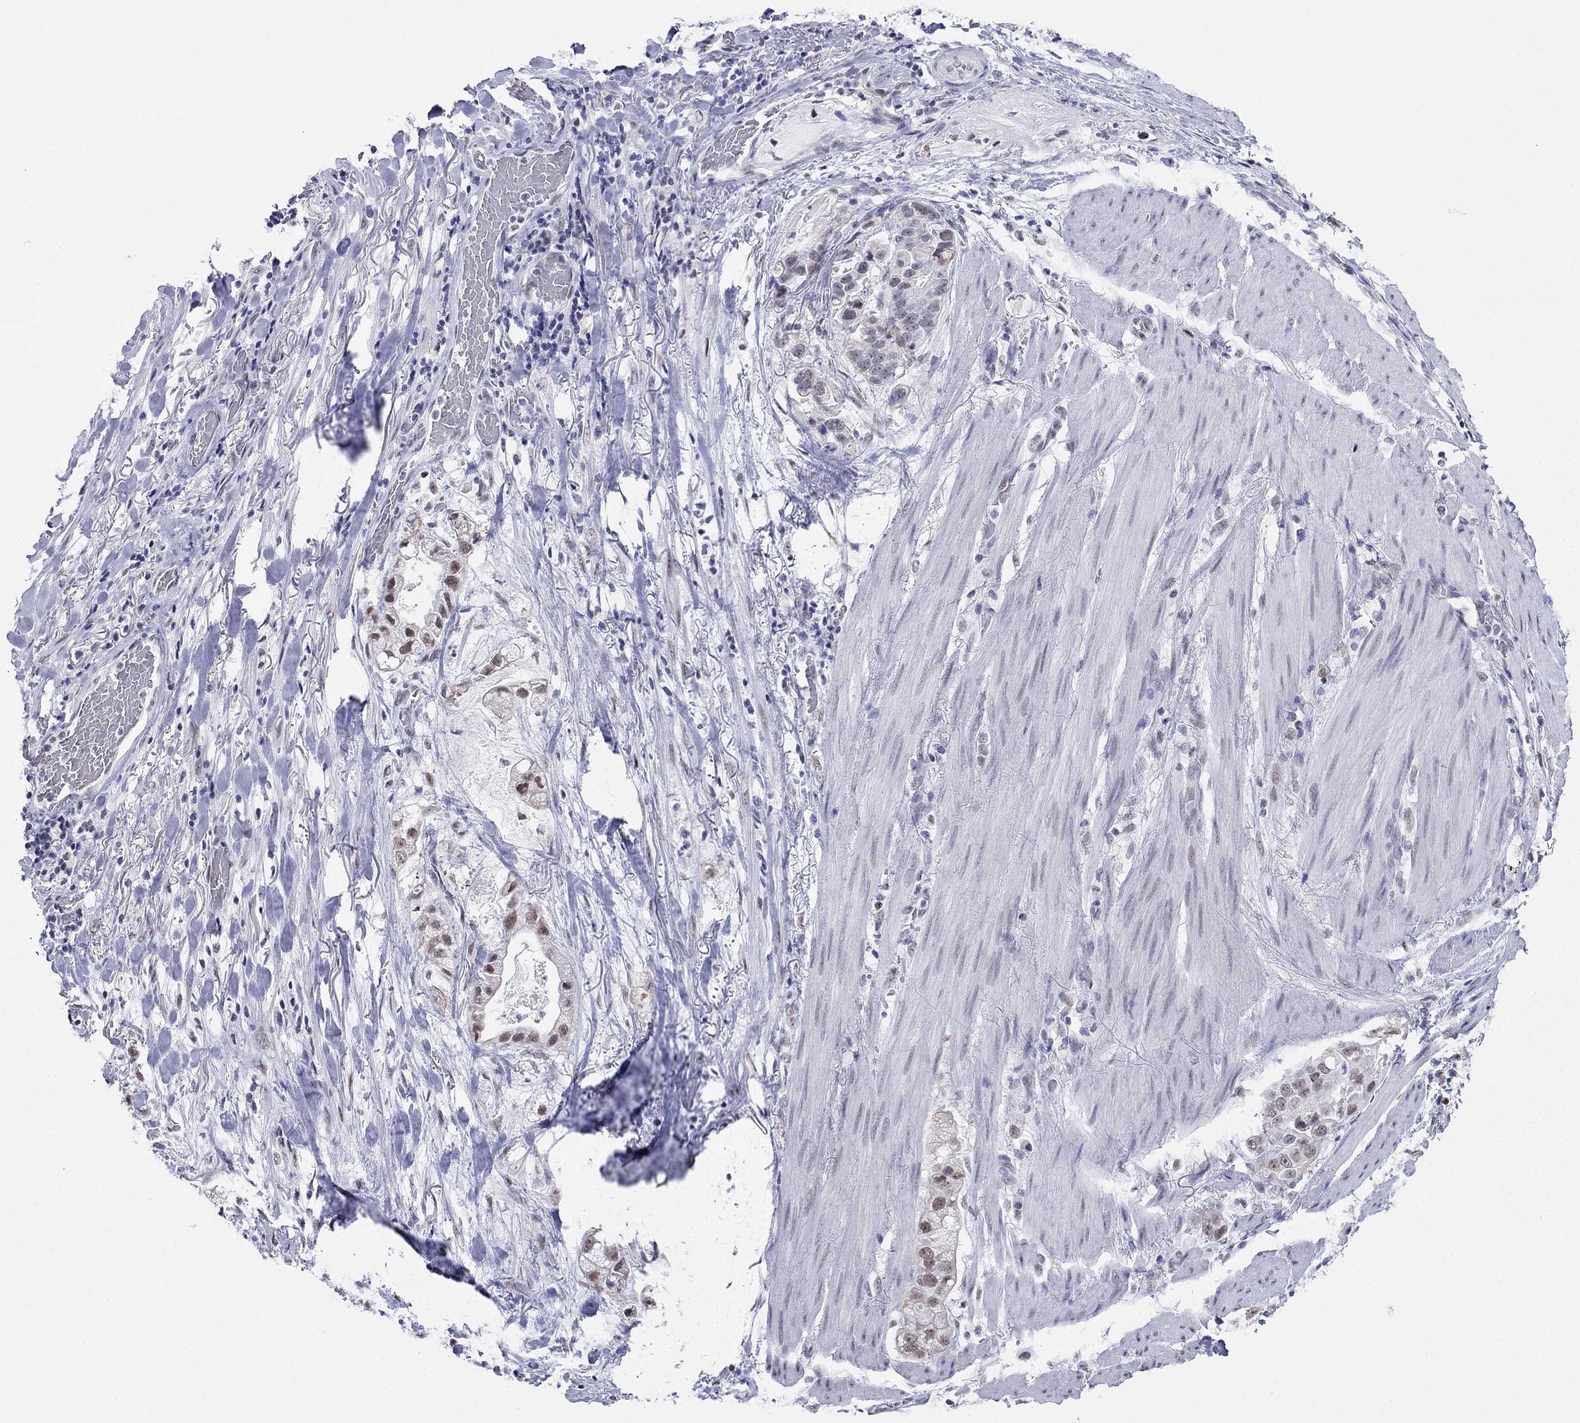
{"staining": {"intensity": "weak", "quantity": "25%-75%", "location": "nuclear"}, "tissue": "stomach cancer", "cell_type": "Tumor cells", "image_type": "cancer", "snomed": [{"axis": "morphology", "description": "Adenocarcinoma, NOS"}, {"axis": "topography", "description": "Stomach"}], "caption": "A histopathology image of stomach cancer stained for a protein reveals weak nuclear brown staining in tumor cells.", "gene": "PPM1G", "patient": {"sex": "male", "age": 59}}